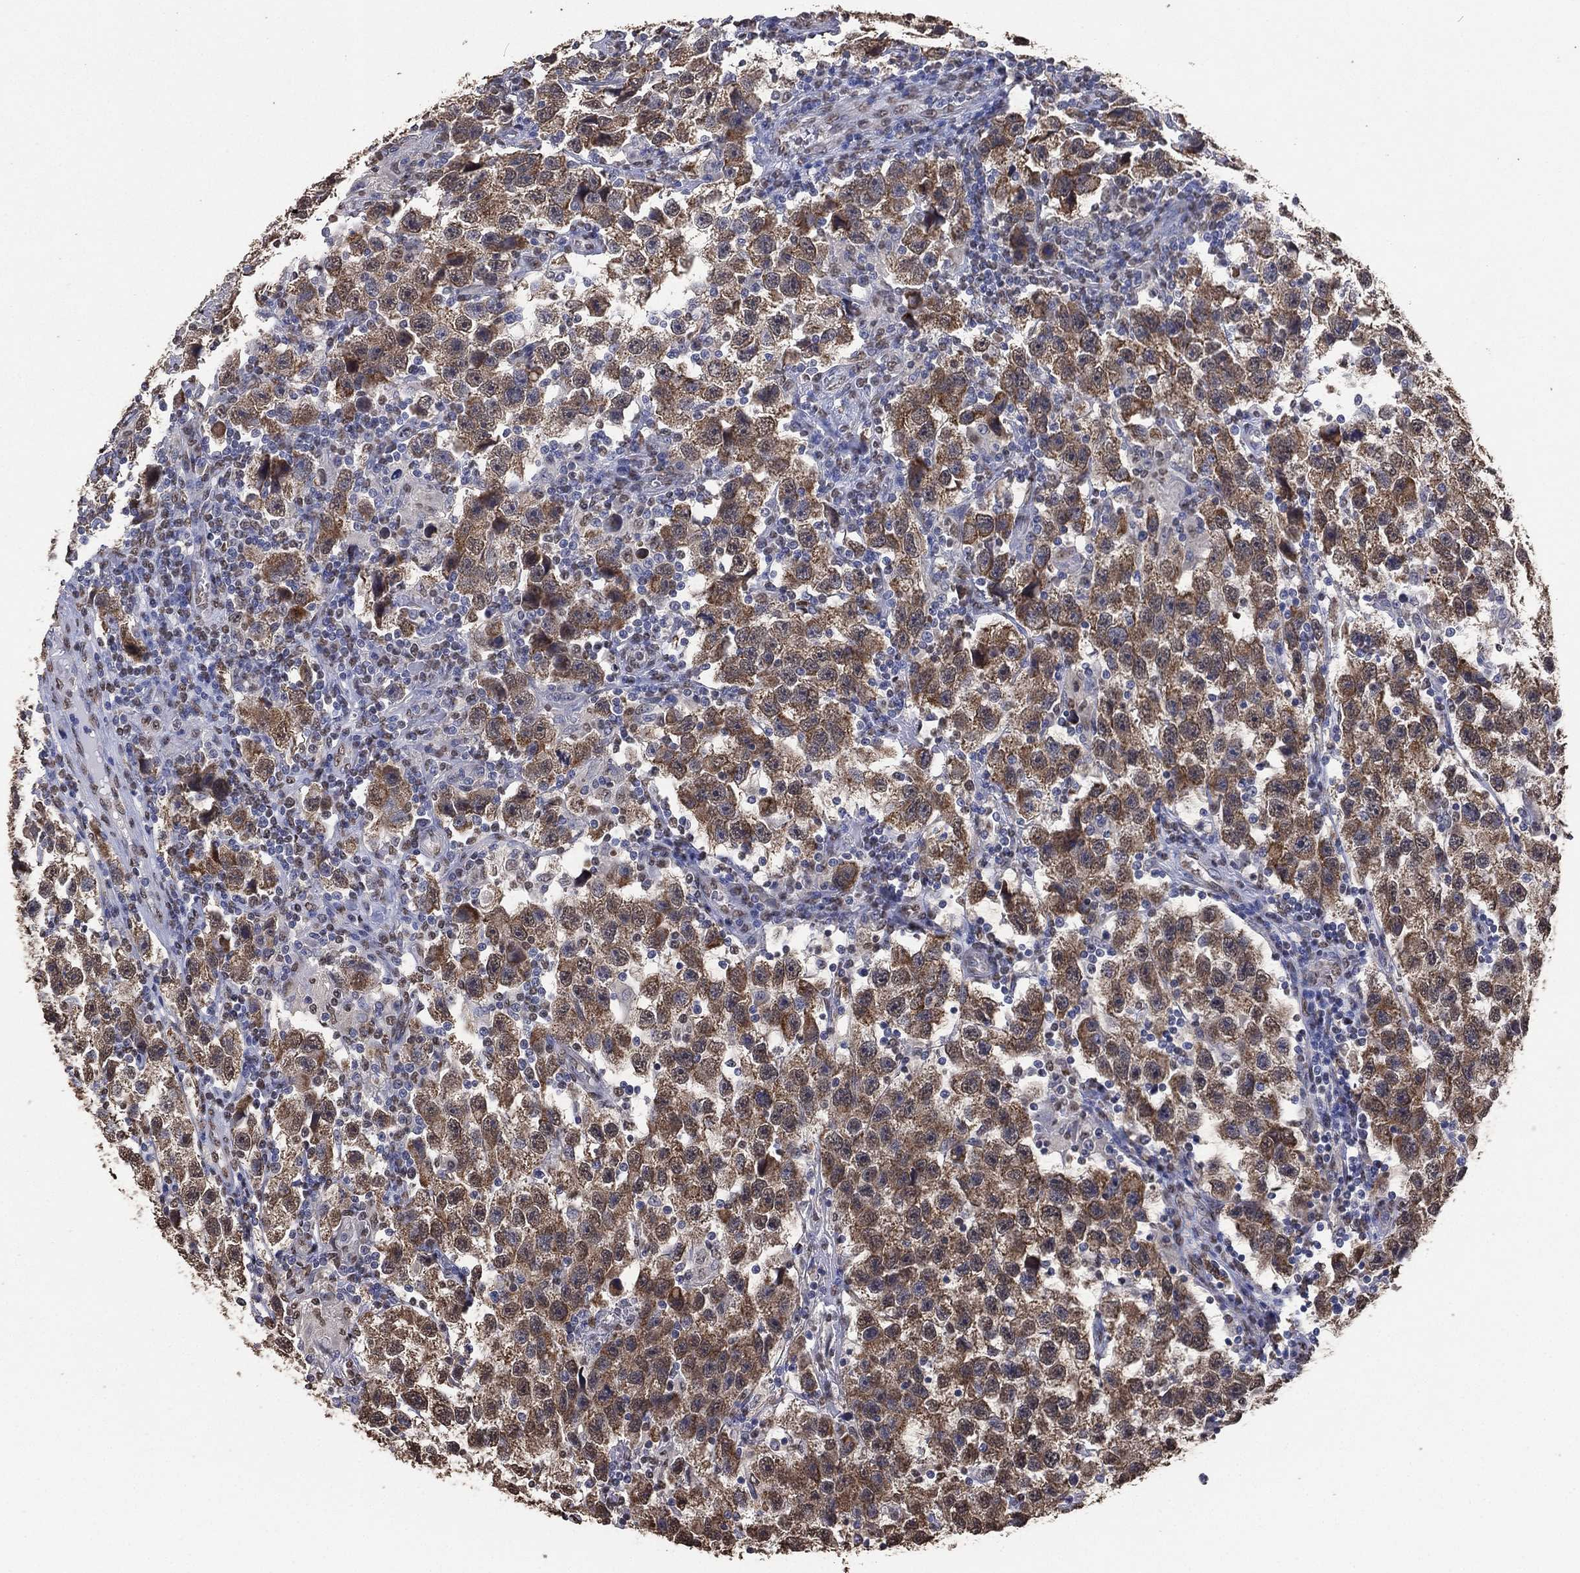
{"staining": {"intensity": "moderate", "quantity": ">75%", "location": "cytoplasmic/membranous"}, "tissue": "testis cancer", "cell_type": "Tumor cells", "image_type": "cancer", "snomed": [{"axis": "morphology", "description": "Seminoma, NOS"}, {"axis": "topography", "description": "Testis"}], "caption": "Immunohistochemical staining of human testis cancer exhibits moderate cytoplasmic/membranous protein expression in about >75% of tumor cells.", "gene": "ALDH7A1", "patient": {"sex": "male", "age": 26}}